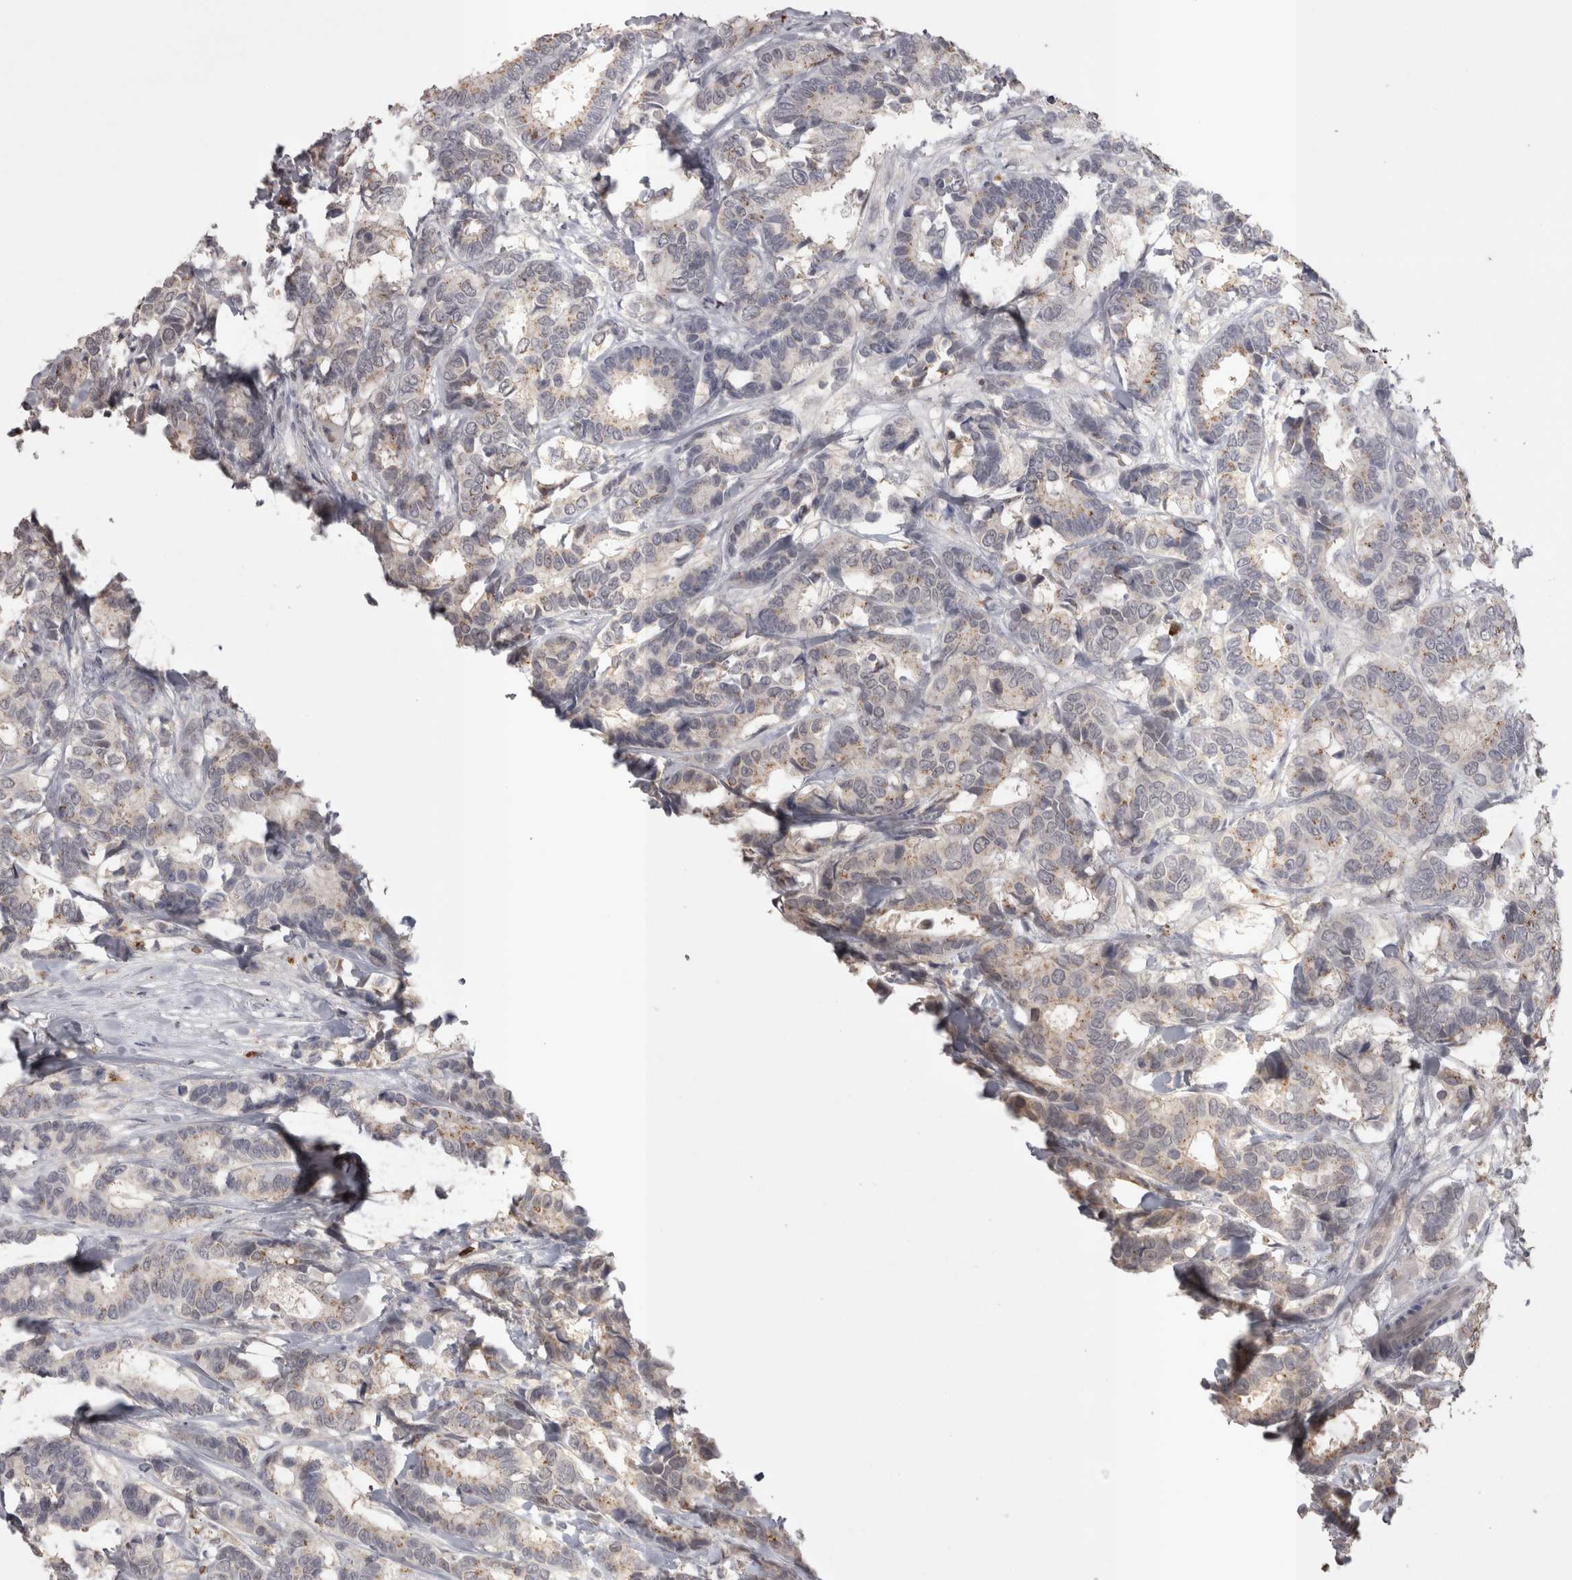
{"staining": {"intensity": "weak", "quantity": "25%-75%", "location": "cytoplasmic/membranous"}, "tissue": "breast cancer", "cell_type": "Tumor cells", "image_type": "cancer", "snomed": [{"axis": "morphology", "description": "Duct carcinoma"}, {"axis": "topography", "description": "Breast"}], "caption": "Human infiltrating ductal carcinoma (breast) stained with a brown dye shows weak cytoplasmic/membranous positive expression in approximately 25%-75% of tumor cells.", "gene": "SKAP1", "patient": {"sex": "female", "age": 87}}